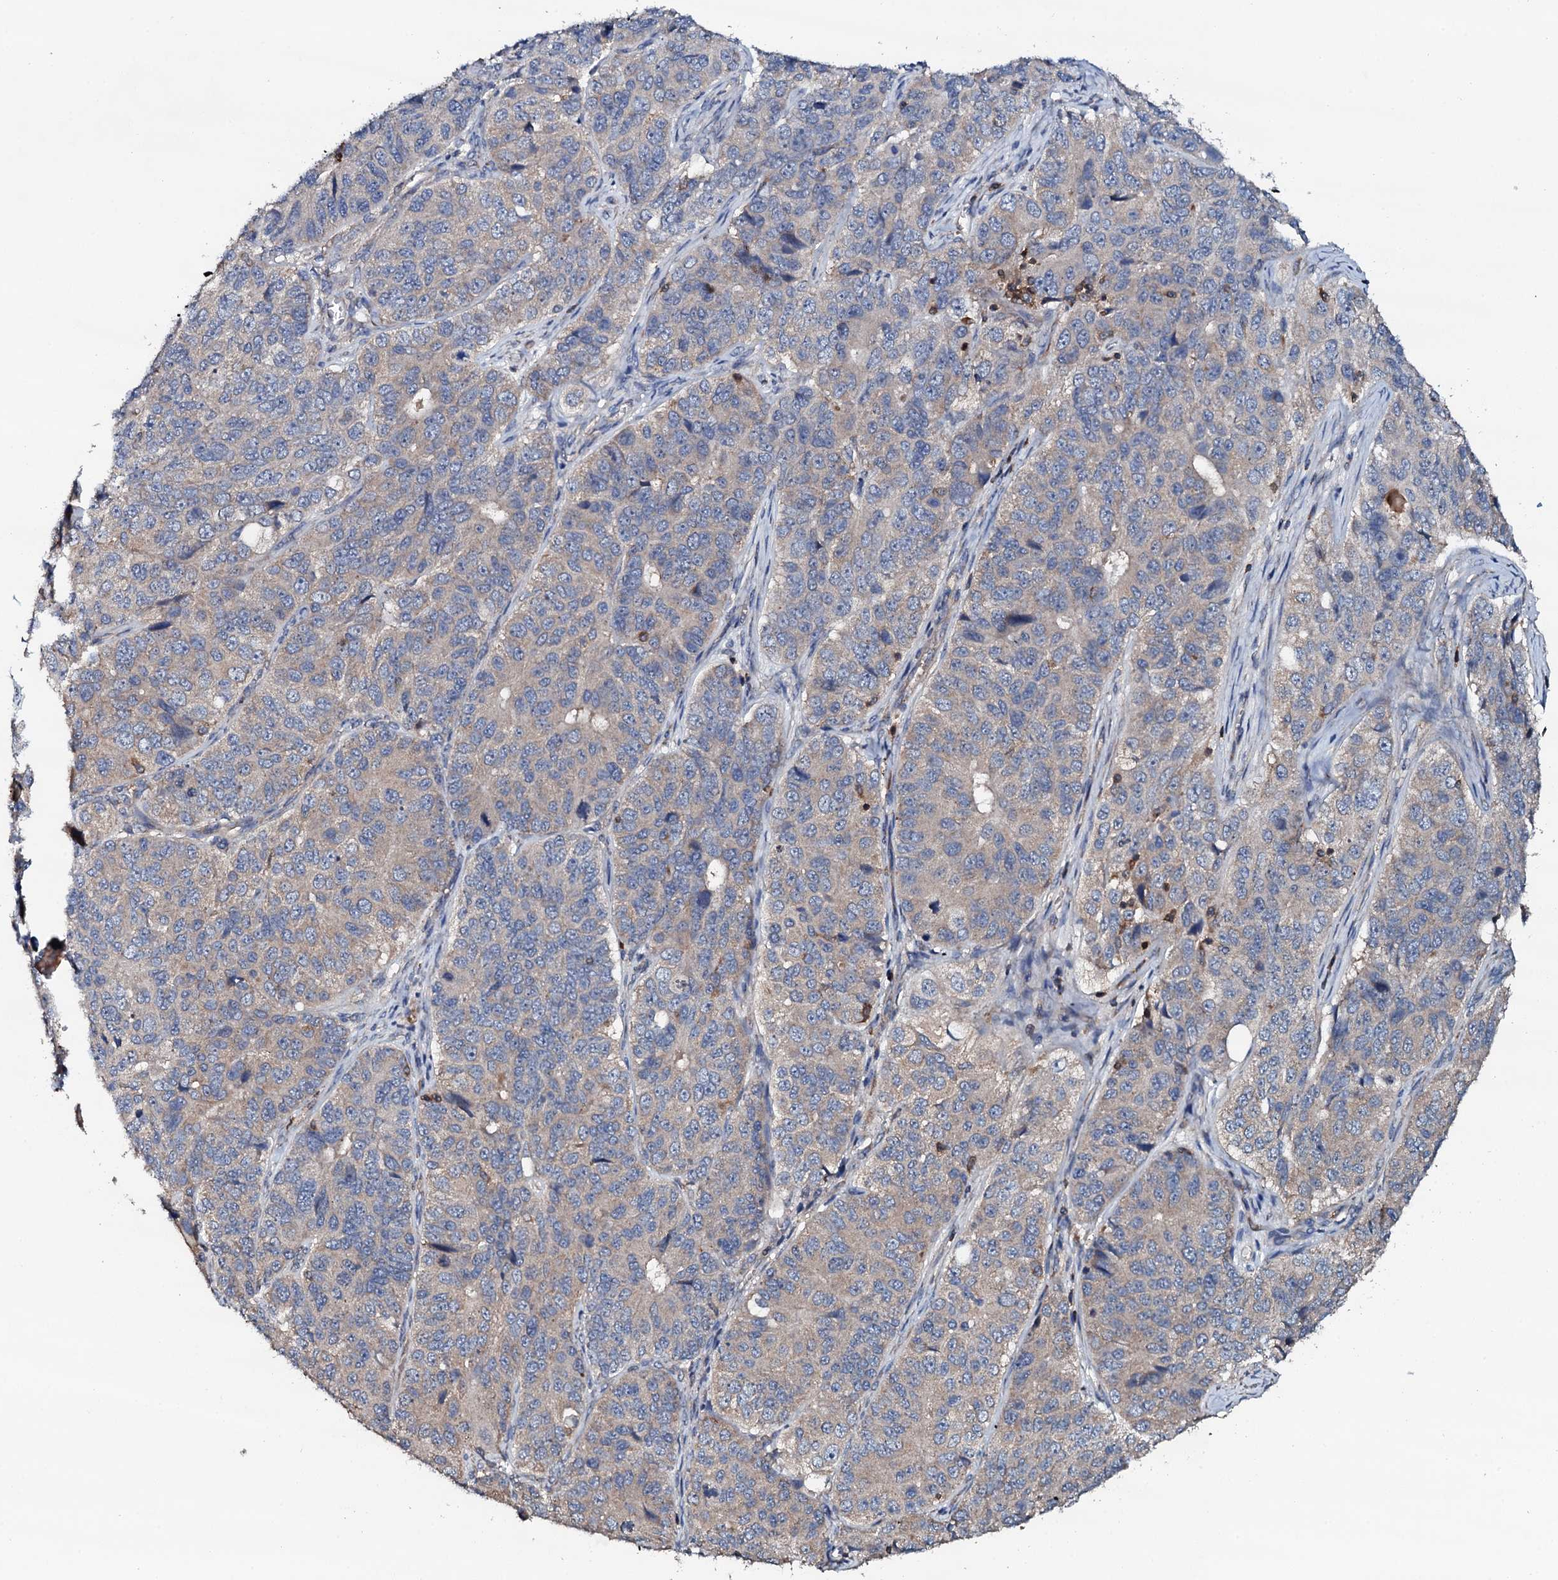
{"staining": {"intensity": "weak", "quantity": "<25%", "location": "cytoplasmic/membranous"}, "tissue": "ovarian cancer", "cell_type": "Tumor cells", "image_type": "cancer", "snomed": [{"axis": "morphology", "description": "Carcinoma, endometroid"}, {"axis": "topography", "description": "Ovary"}], "caption": "Micrograph shows no protein positivity in tumor cells of ovarian endometroid carcinoma tissue. The staining is performed using DAB (3,3'-diaminobenzidine) brown chromogen with nuclei counter-stained in using hematoxylin.", "gene": "GRK2", "patient": {"sex": "female", "age": 51}}